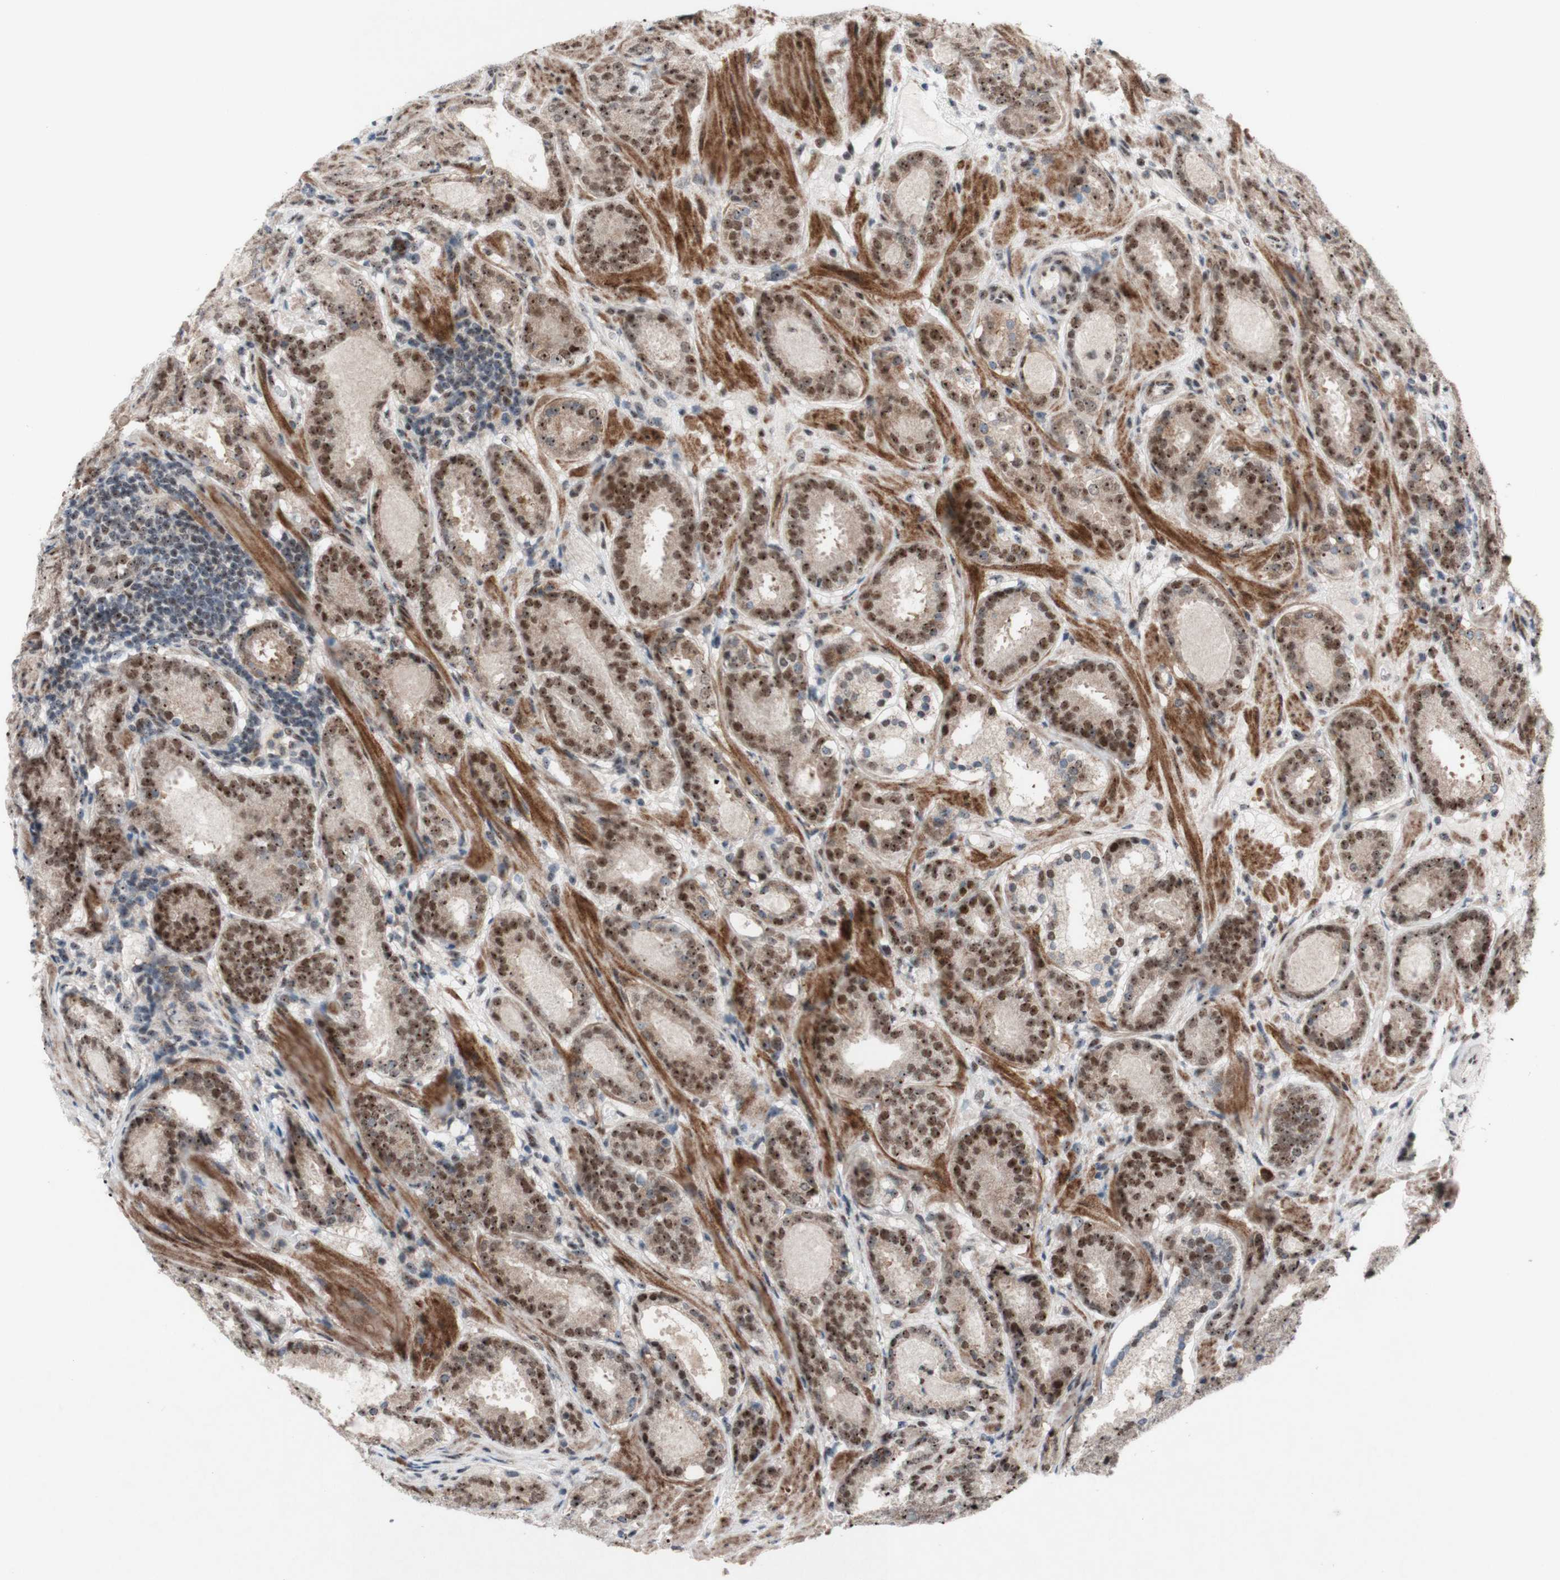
{"staining": {"intensity": "moderate", "quantity": ">75%", "location": "nuclear"}, "tissue": "prostate cancer", "cell_type": "Tumor cells", "image_type": "cancer", "snomed": [{"axis": "morphology", "description": "Adenocarcinoma, Low grade"}, {"axis": "topography", "description": "Prostate"}], "caption": "Prostate cancer stained with DAB IHC exhibits medium levels of moderate nuclear expression in approximately >75% of tumor cells.", "gene": "POLR1A", "patient": {"sex": "male", "age": 69}}